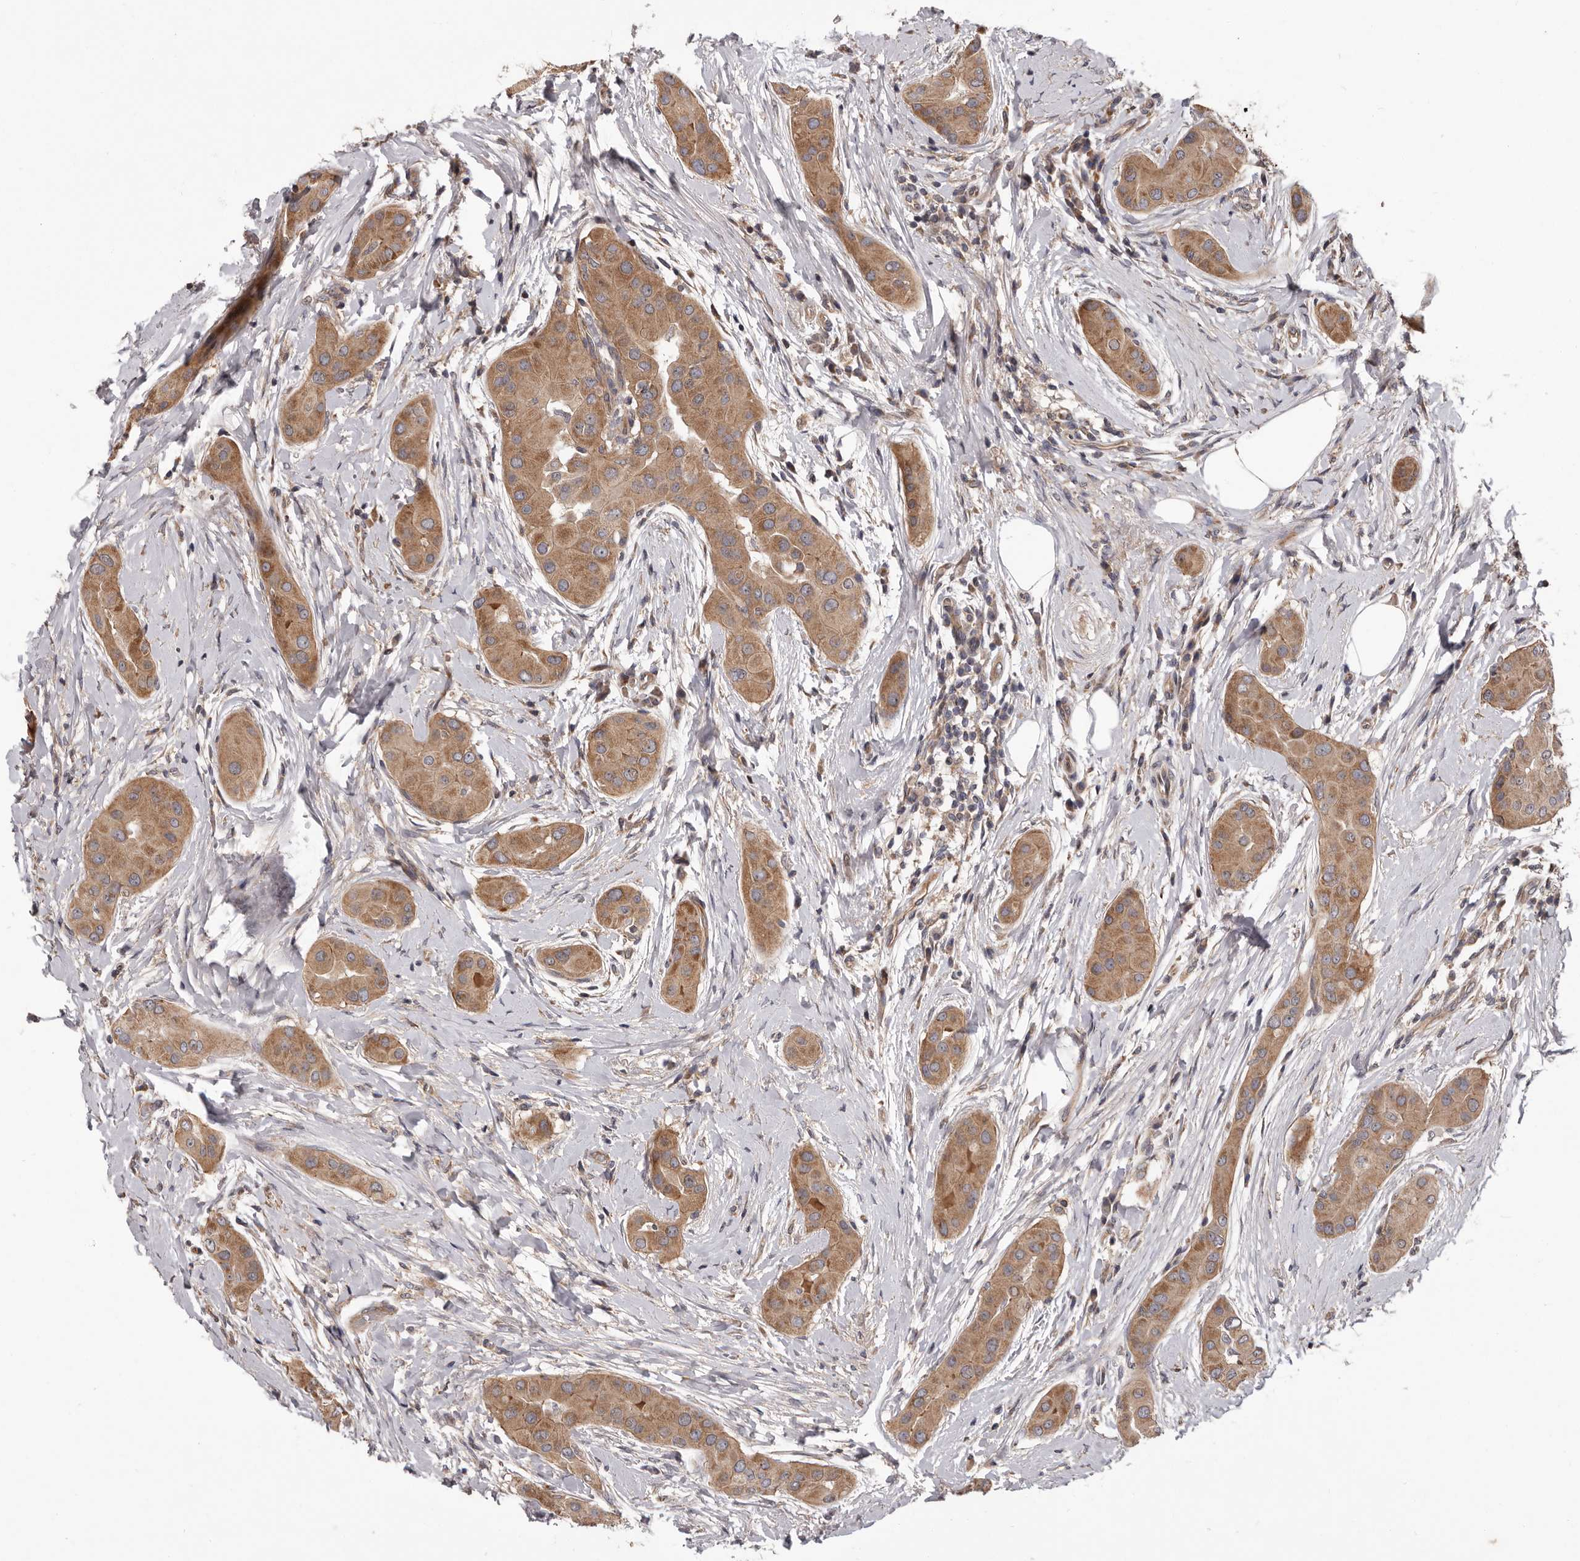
{"staining": {"intensity": "moderate", "quantity": ">75%", "location": "cytoplasmic/membranous"}, "tissue": "thyroid cancer", "cell_type": "Tumor cells", "image_type": "cancer", "snomed": [{"axis": "morphology", "description": "Papillary adenocarcinoma, NOS"}, {"axis": "topography", "description": "Thyroid gland"}], "caption": "This is an image of immunohistochemistry staining of thyroid cancer (papillary adenocarcinoma), which shows moderate positivity in the cytoplasmic/membranous of tumor cells.", "gene": "VPS37A", "patient": {"sex": "male", "age": 33}}